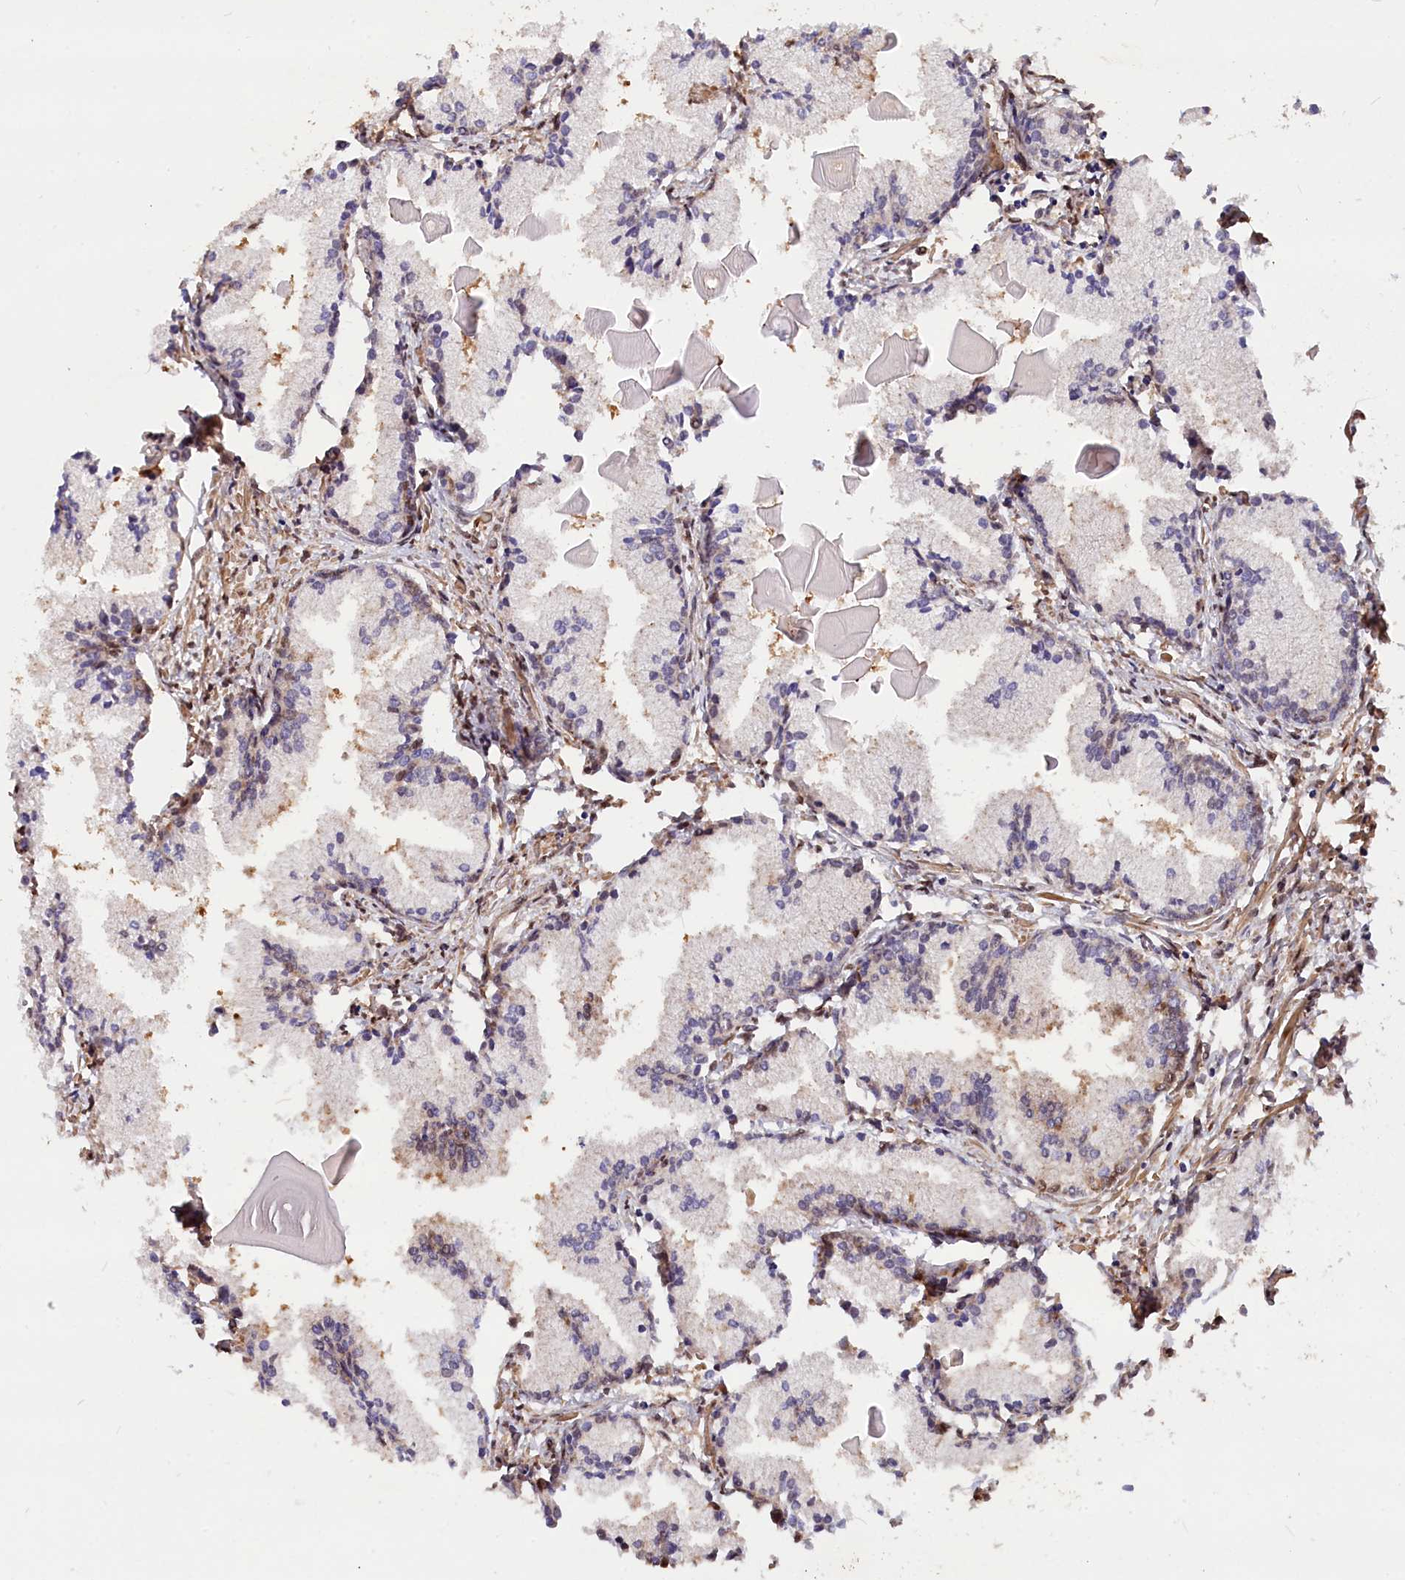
{"staining": {"intensity": "moderate", "quantity": "<25%", "location": "nuclear"}, "tissue": "prostate cancer", "cell_type": "Tumor cells", "image_type": "cancer", "snomed": [{"axis": "morphology", "description": "Adenocarcinoma, High grade"}, {"axis": "topography", "description": "Prostate"}], "caption": "Immunohistochemical staining of prostate high-grade adenocarcinoma shows low levels of moderate nuclear positivity in approximately <25% of tumor cells.", "gene": "ADRM1", "patient": {"sex": "male", "age": 68}}